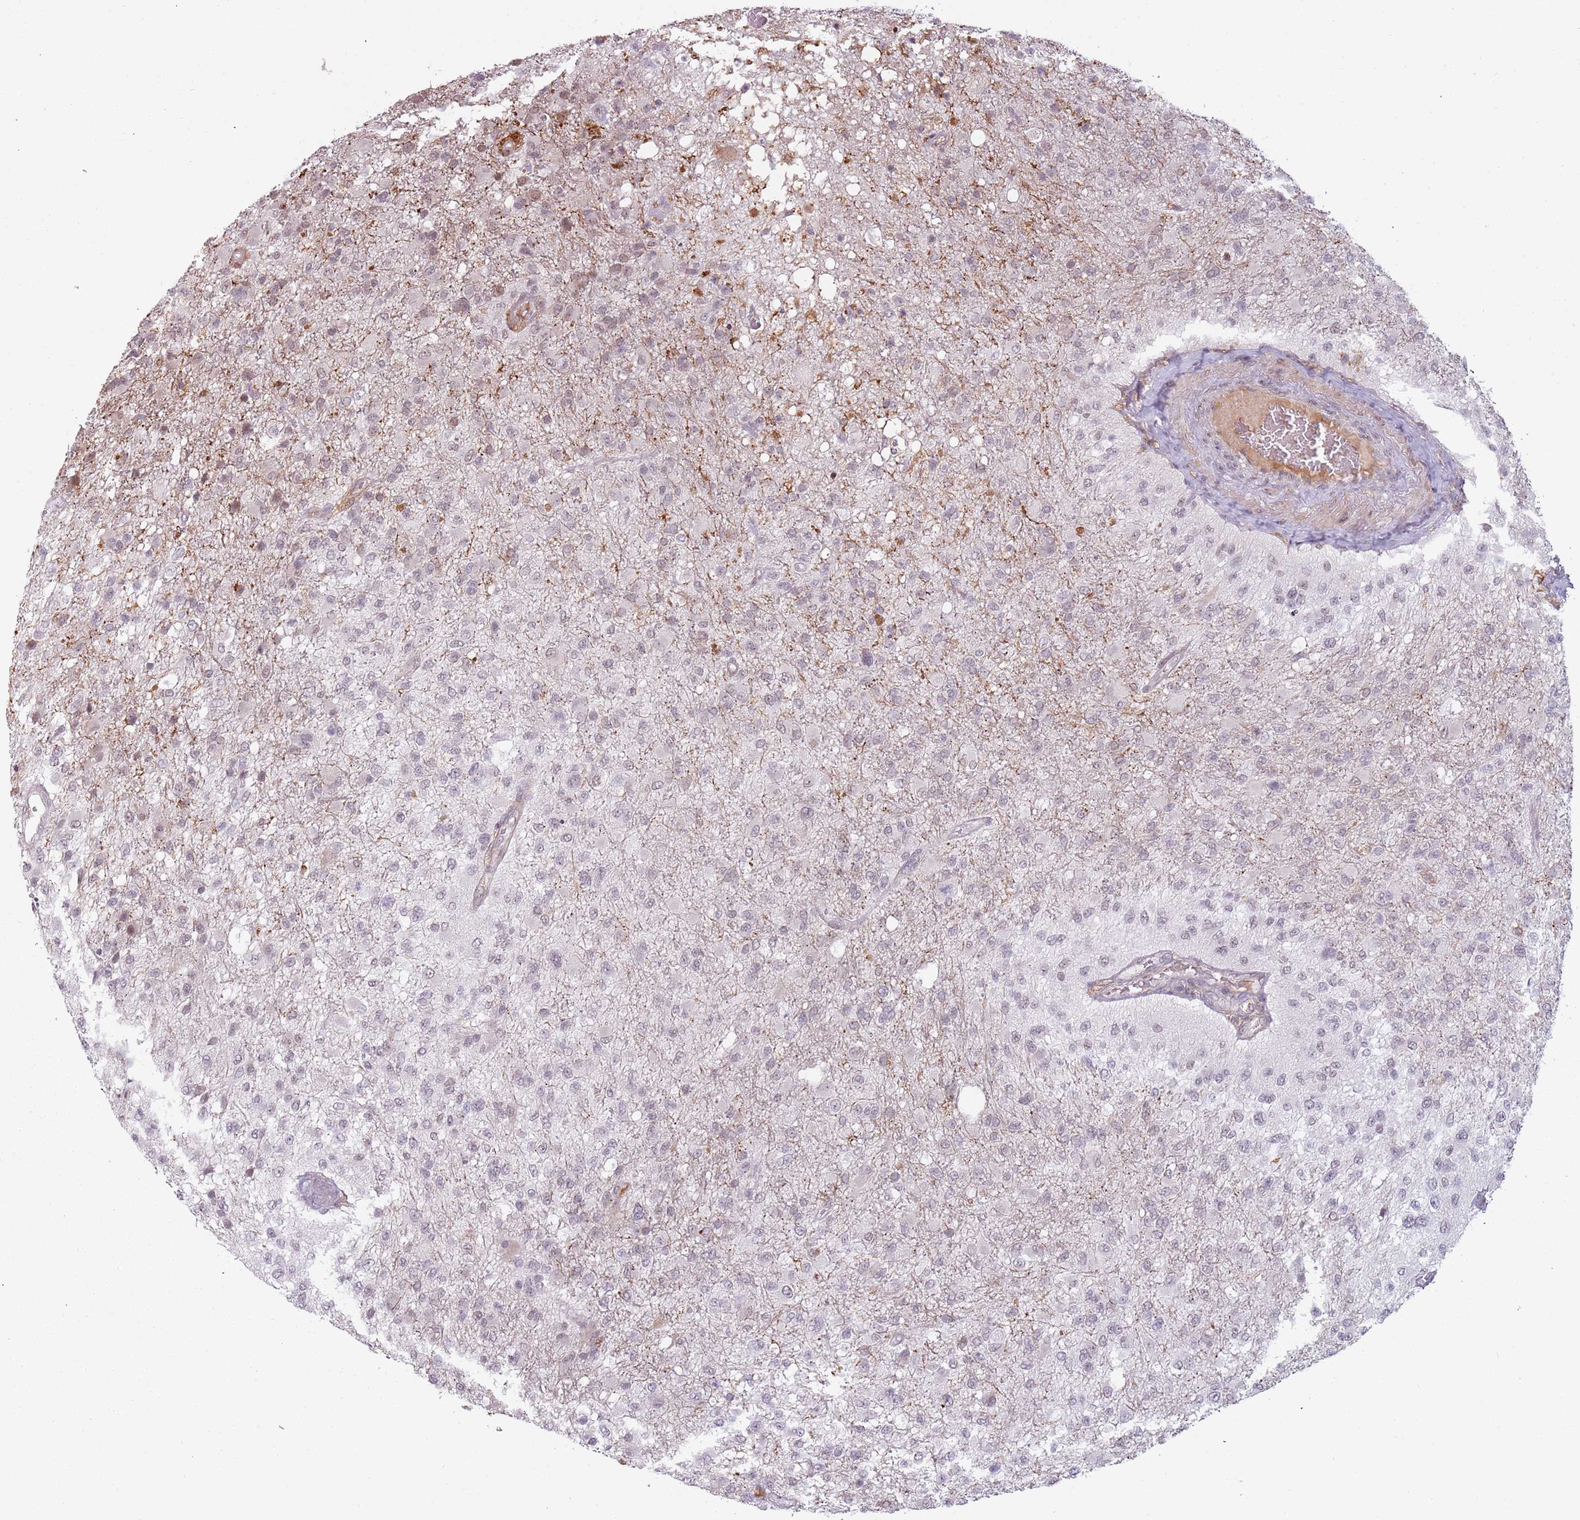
{"staining": {"intensity": "negative", "quantity": "none", "location": "none"}, "tissue": "glioma", "cell_type": "Tumor cells", "image_type": "cancer", "snomed": [{"axis": "morphology", "description": "Glioma, malignant, High grade"}, {"axis": "topography", "description": "Brain"}], "caption": "Tumor cells are negative for brown protein staining in glioma.", "gene": "REXO4", "patient": {"sex": "female", "age": 74}}